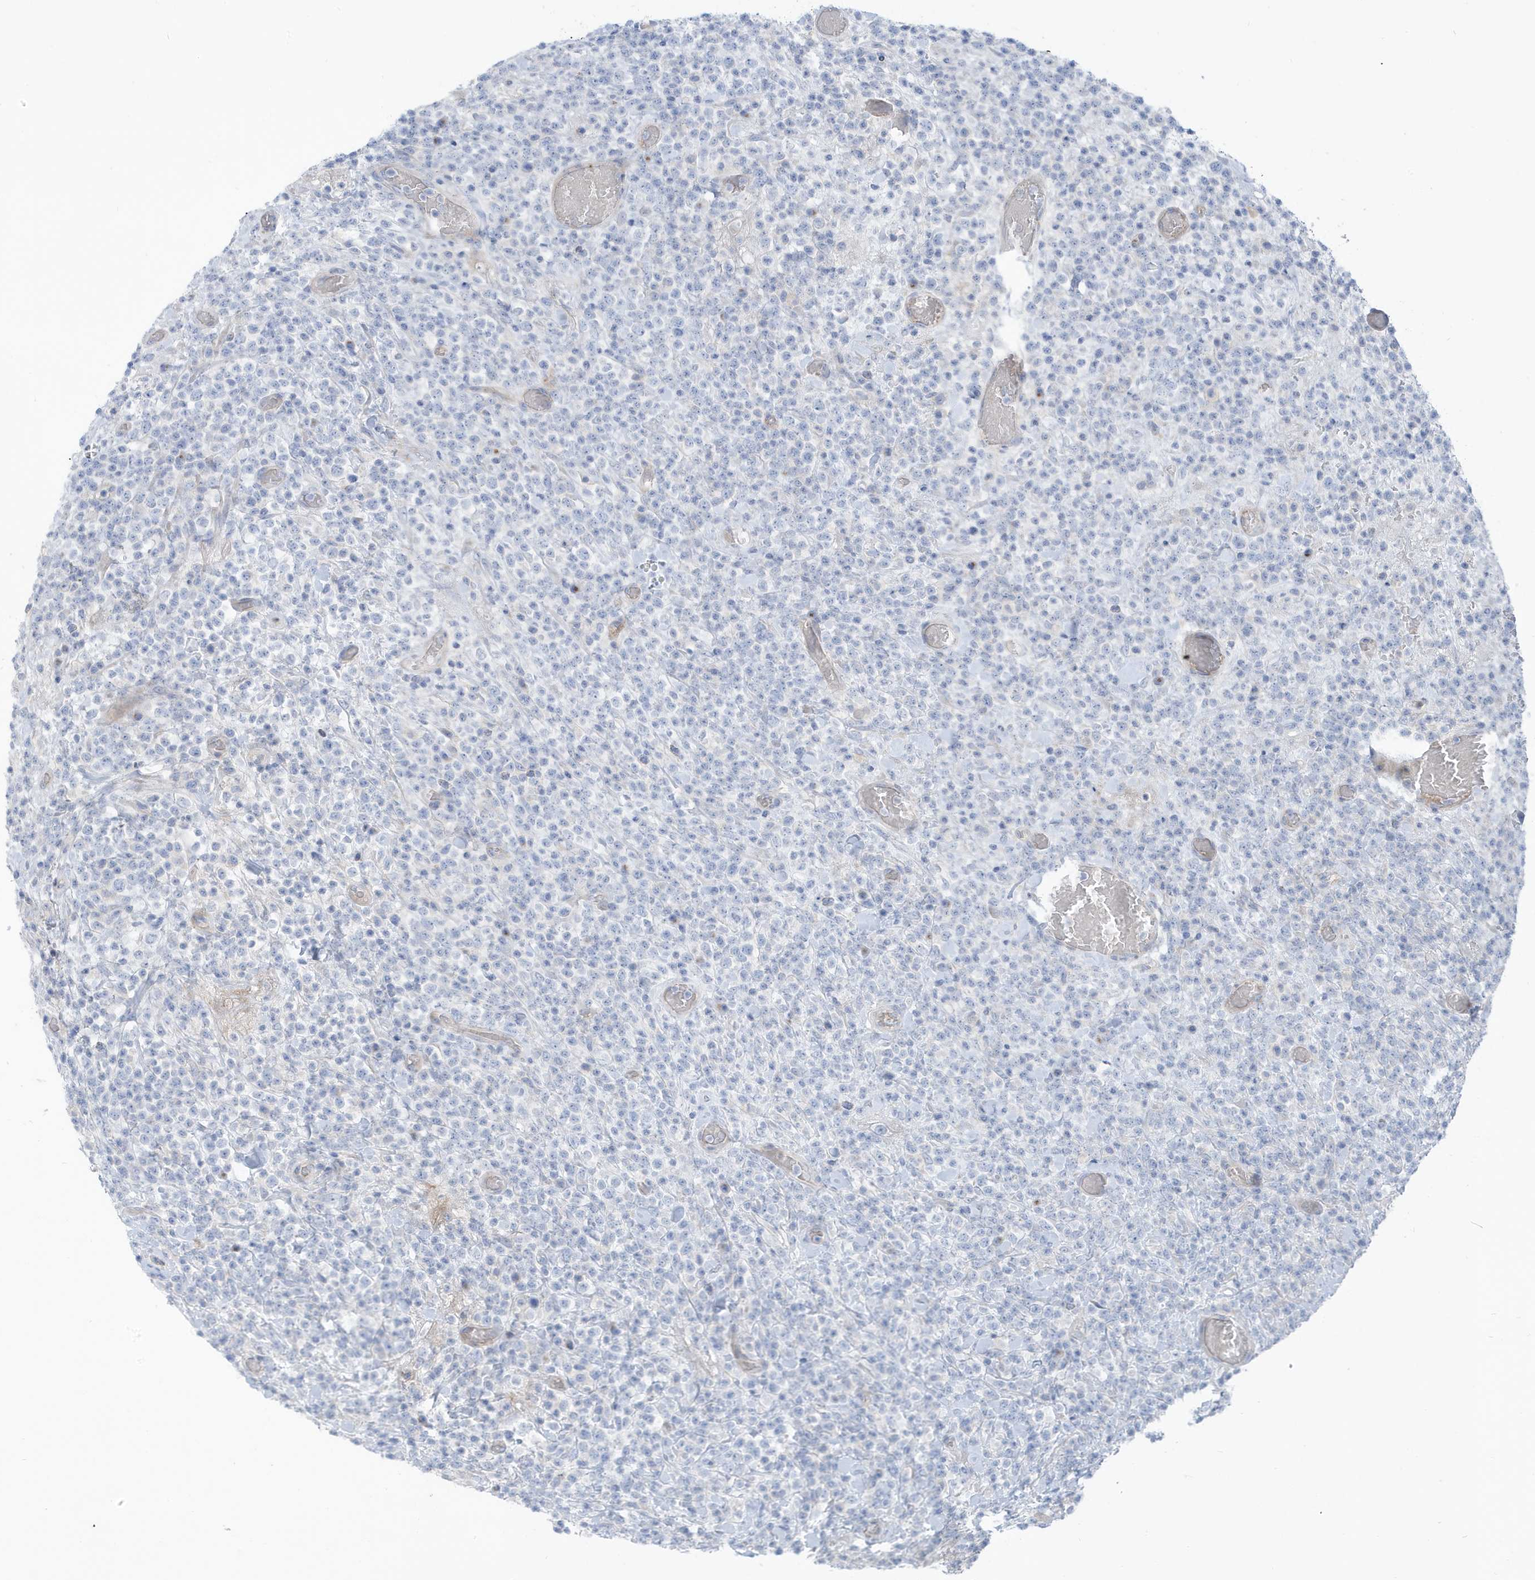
{"staining": {"intensity": "negative", "quantity": "none", "location": "none"}, "tissue": "lymphoma", "cell_type": "Tumor cells", "image_type": "cancer", "snomed": [{"axis": "morphology", "description": "Malignant lymphoma, non-Hodgkin's type, High grade"}, {"axis": "topography", "description": "Colon"}], "caption": "Immunohistochemical staining of lymphoma reveals no significant expression in tumor cells. (DAB (3,3'-diaminobenzidine) immunohistochemistry with hematoxylin counter stain).", "gene": "ATP13A5", "patient": {"sex": "female", "age": 53}}